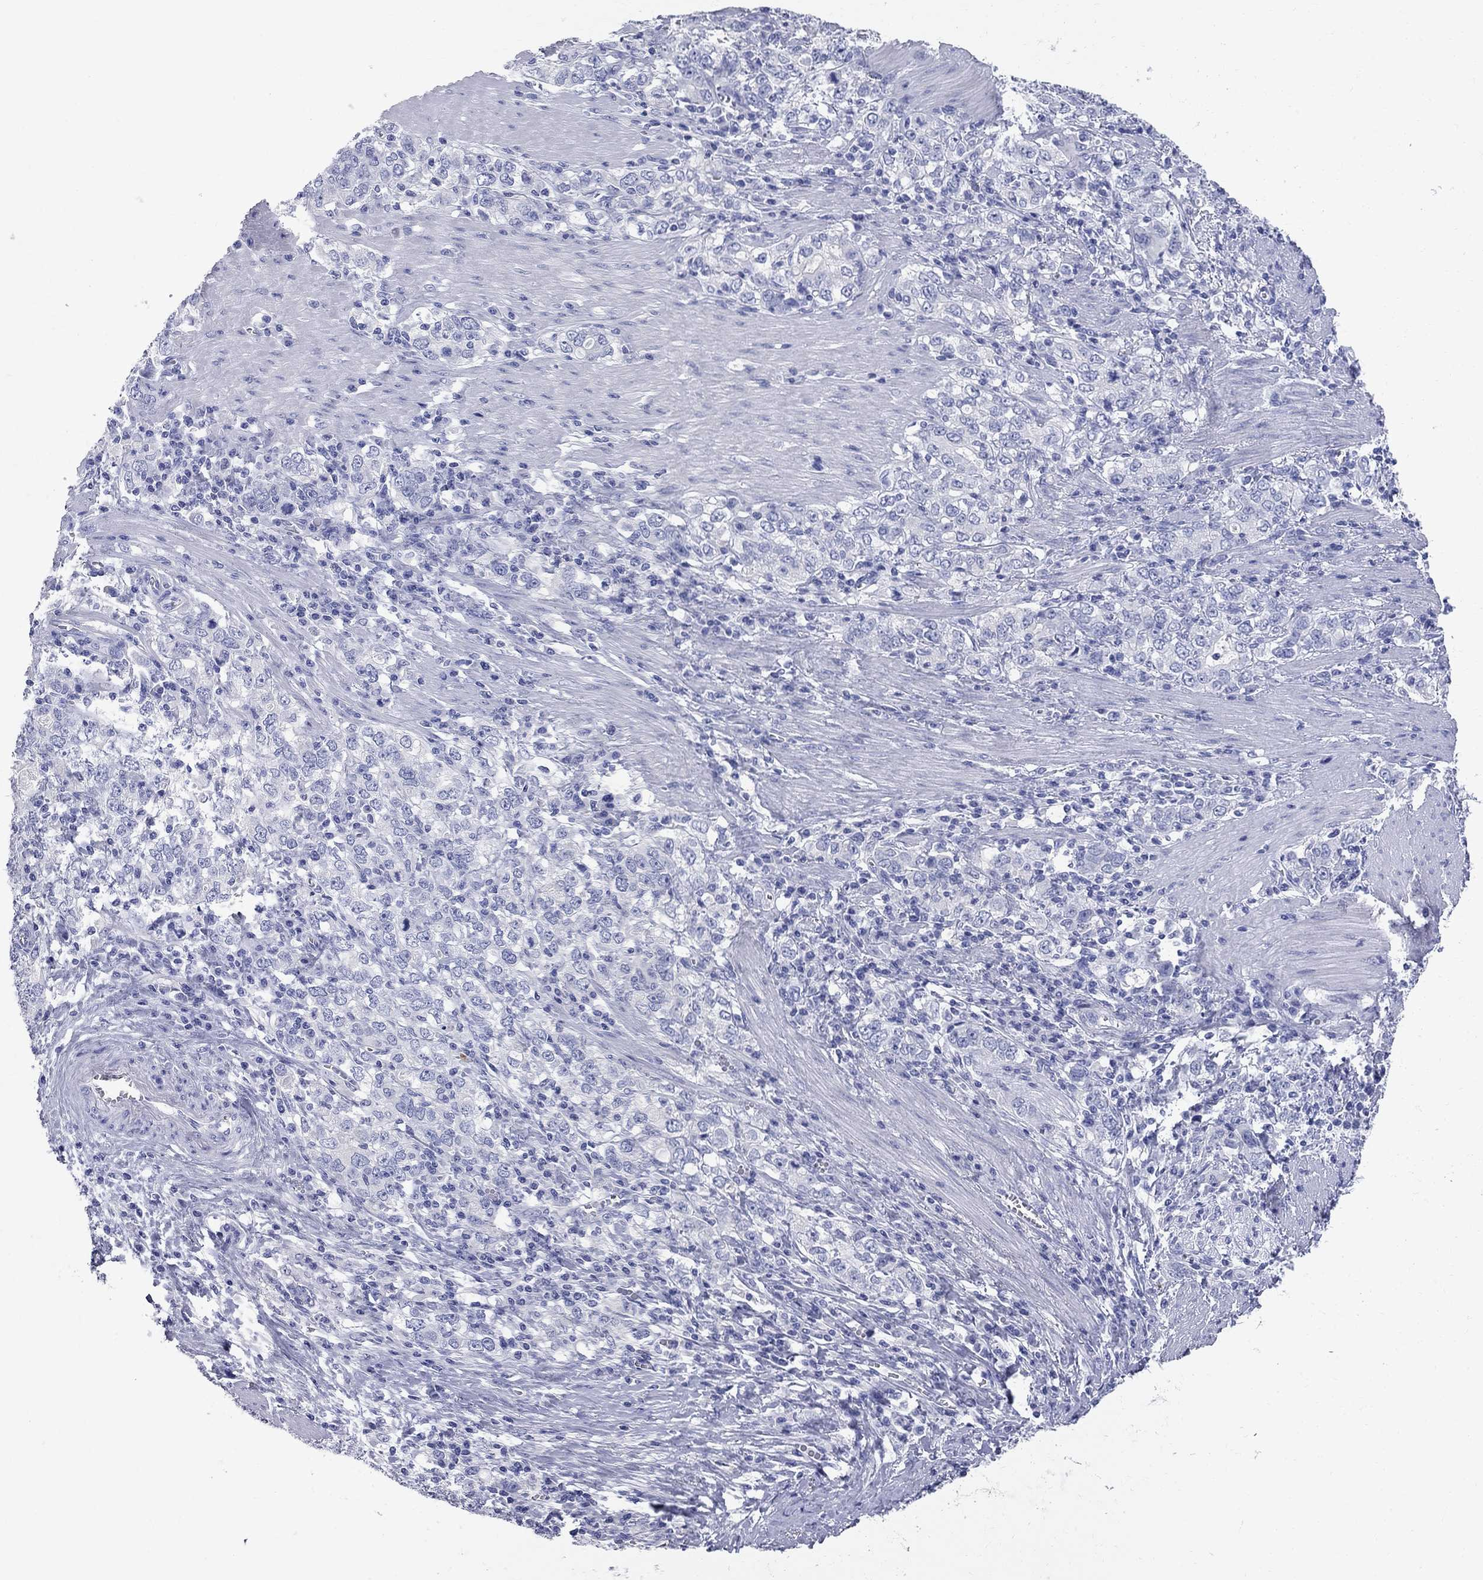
{"staining": {"intensity": "negative", "quantity": "none", "location": "none"}, "tissue": "stomach cancer", "cell_type": "Tumor cells", "image_type": "cancer", "snomed": [{"axis": "morphology", "description": "Adenocarcinoma, NOS"}, {"axis": "topography", "description": "Stomach, lower"}], "caption": "A photomicrograph of human stomach cancer is negative for staining in tumor cells.", "gene": "AOX1", "patient": {"sex": "female", "age": 72}}